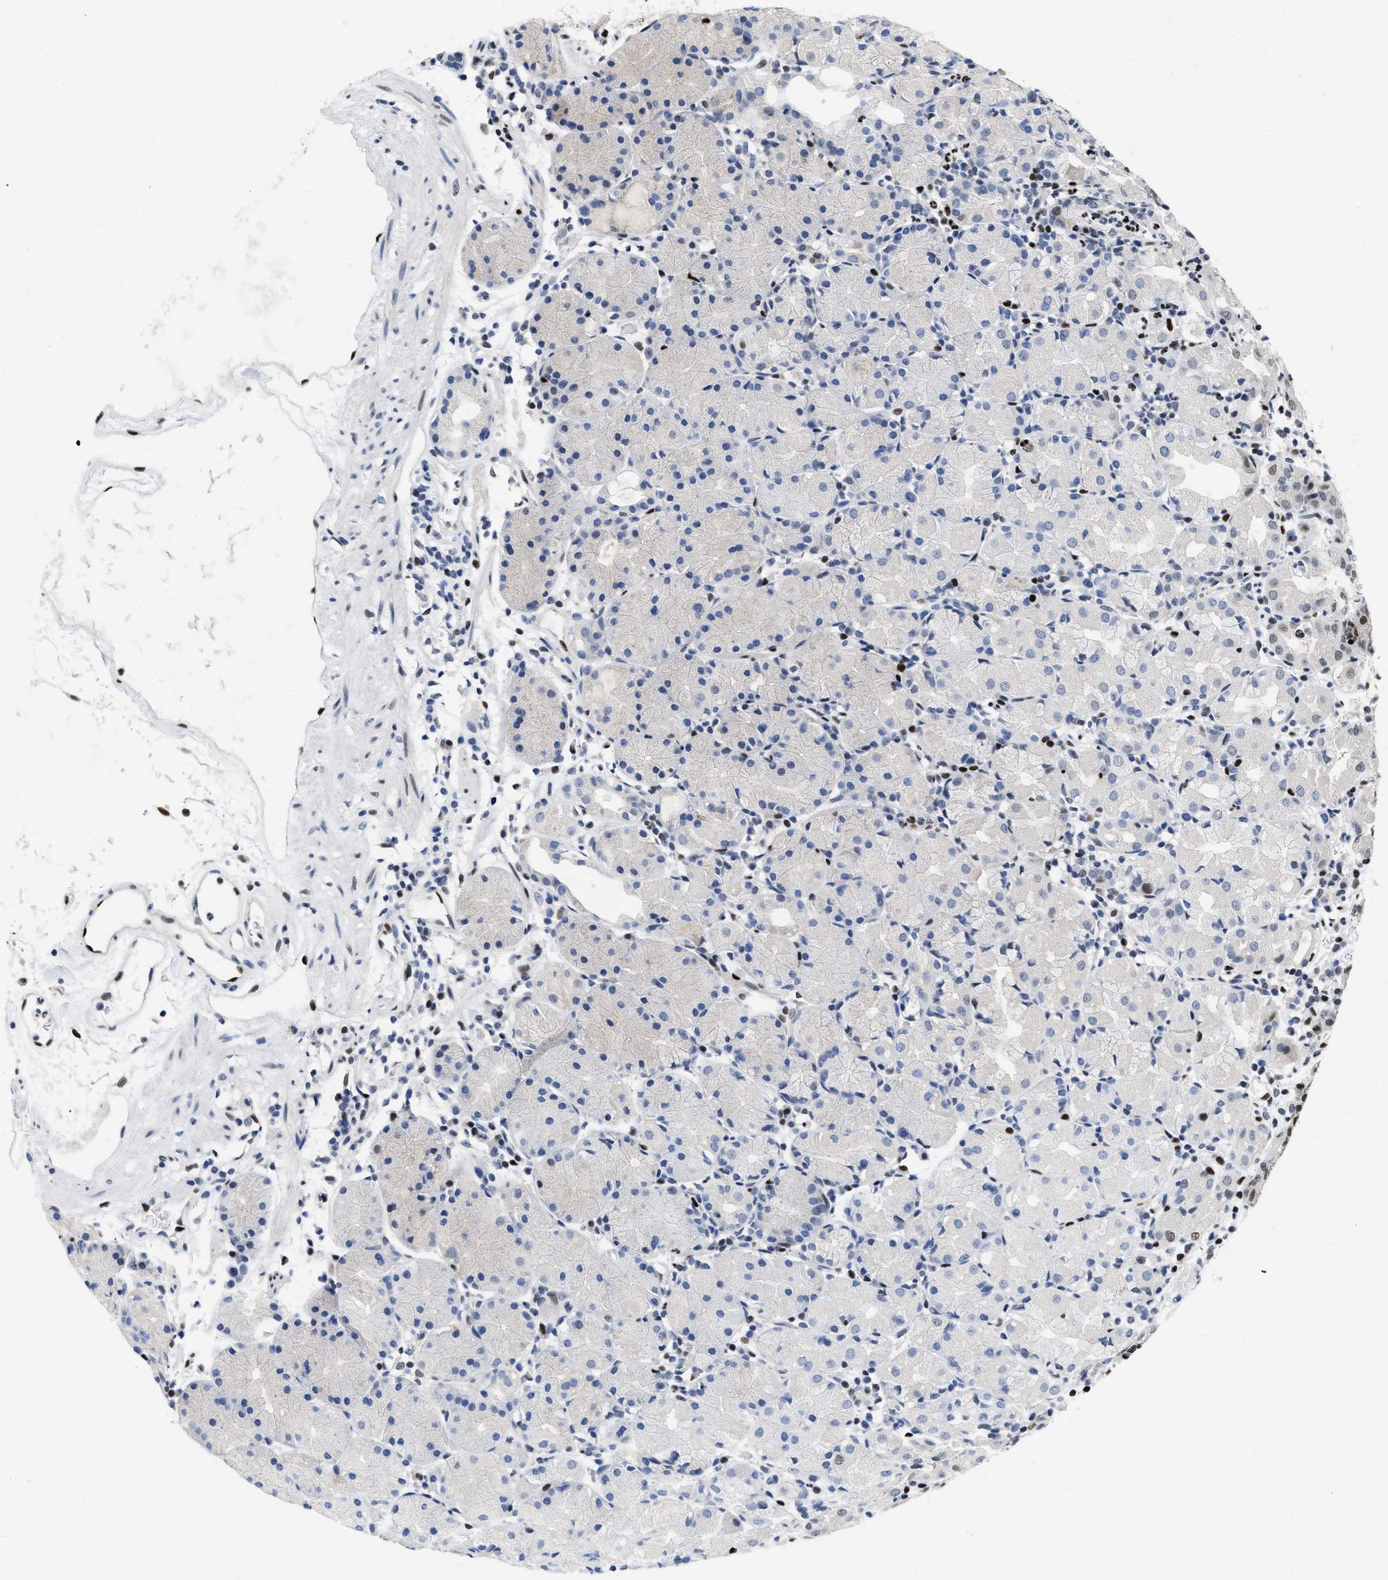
{"staining": {"intensity": "strong", "quantity": "<25%", "location": "nuclear"}, "tissue": "stomach", "cell_type": "Glandular cells", "image_type": "normal", "snomed": [{"axis": "morphology", "description": "Normal tissue, NOS"}, {"axis": "topography", "description": "Stomach"}, {"axis": "topography", "description": "Stomach, lower"}], "caption": "Protein analysis of normal stomach exhibits strong nuclear staining in about <25% of glandular cells.", "gene": "CREB1", "patient": {"sex": "female", "age": 75}}